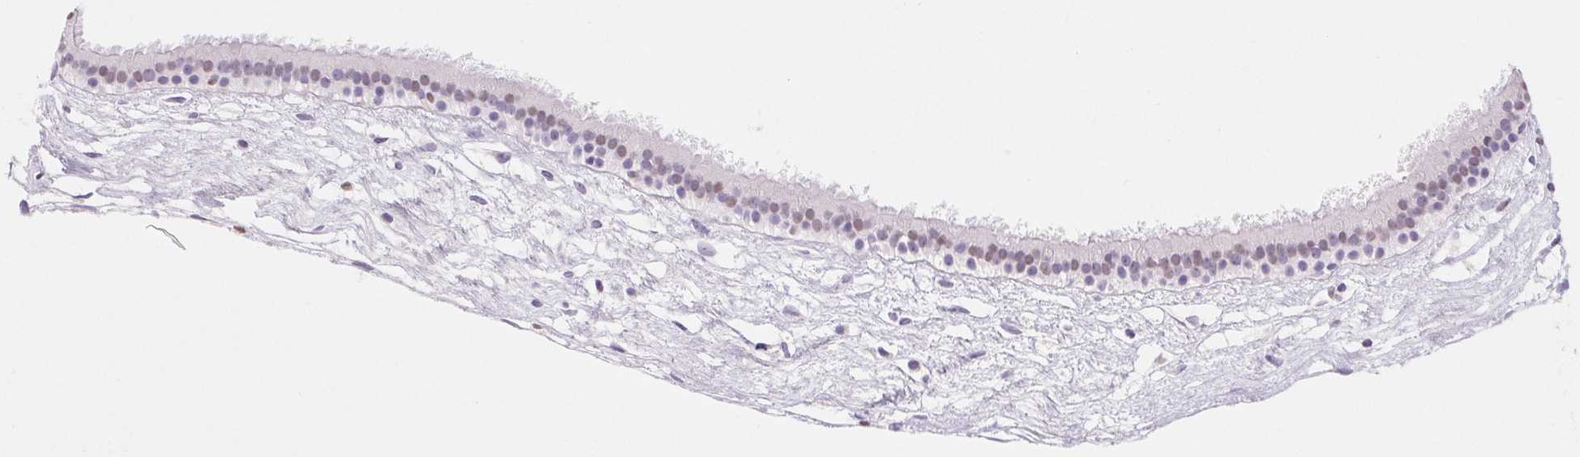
{"staining": {"intensity": "moderate", "quantity": "<25%", "location": "nuclear"}, "tissue": "nasopharynx", "cell_type": "Respiratory epithelial cells", "image_type": "normal", "snomed": [{"axis": "morphology", "description": "Normal tissue, NOS"}, {"axis": "topography", "description": "Nasopharynx"}], "caption": "About <25% of respiratory epithelial cells in benign human nasopharynx show moderate nuclear protein expression as visualized by brown immunohistochemical staining.", "gene": "ASGR2", "patient": {"sex": "male", "age": 24}}